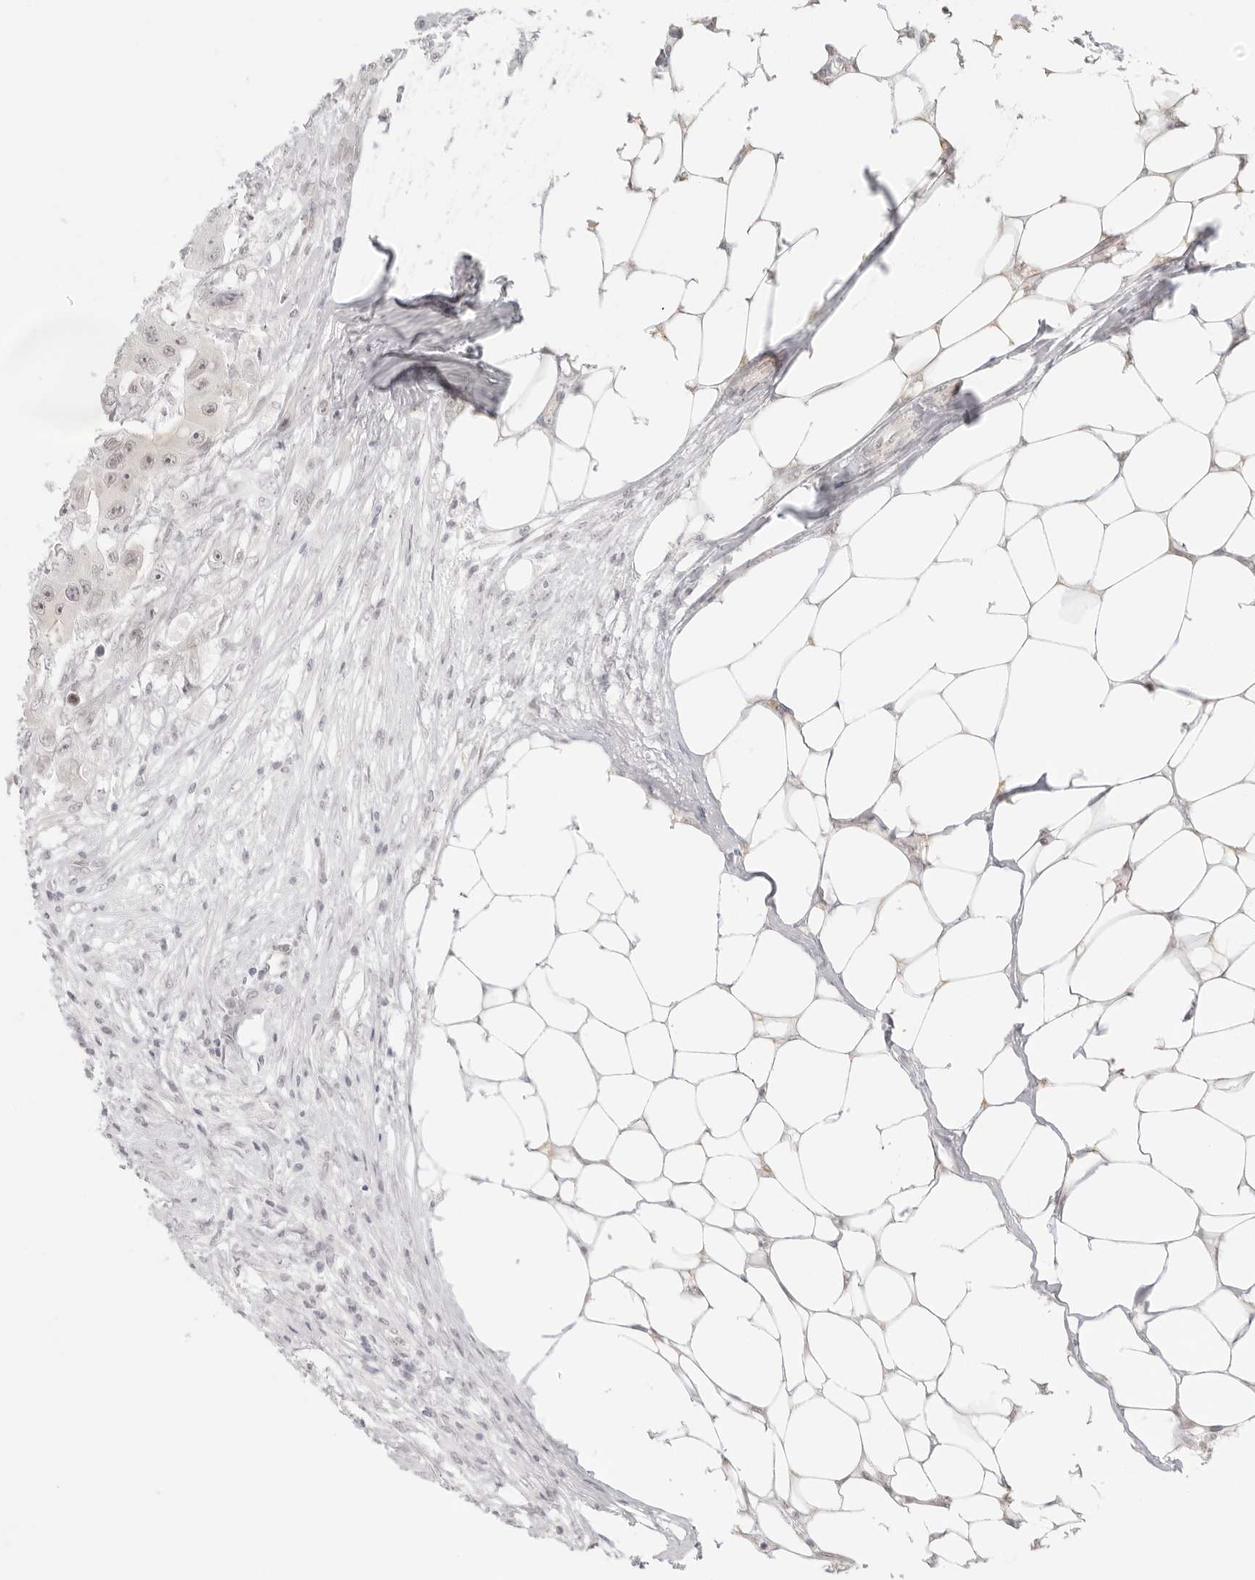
{"staining": {"intensity": "weak", "quantity": "<25%", "location": "nuclear"}, "tissue": "colorectal cancer", "cell_type": "Tumor cells", "image_type": "cancer", "snomed": [{"axis": "morphology", "description": "Adenocarcinoma, NOS"}, {"axis": "topography", "description": "Colon"}], "caption": "Immunohistochemistry of human adenocarcinoma (colorectal) exhibits no positivity in tumor cells.", "gene": "MED18", "patient": {"sex": "female", "age": 46}}